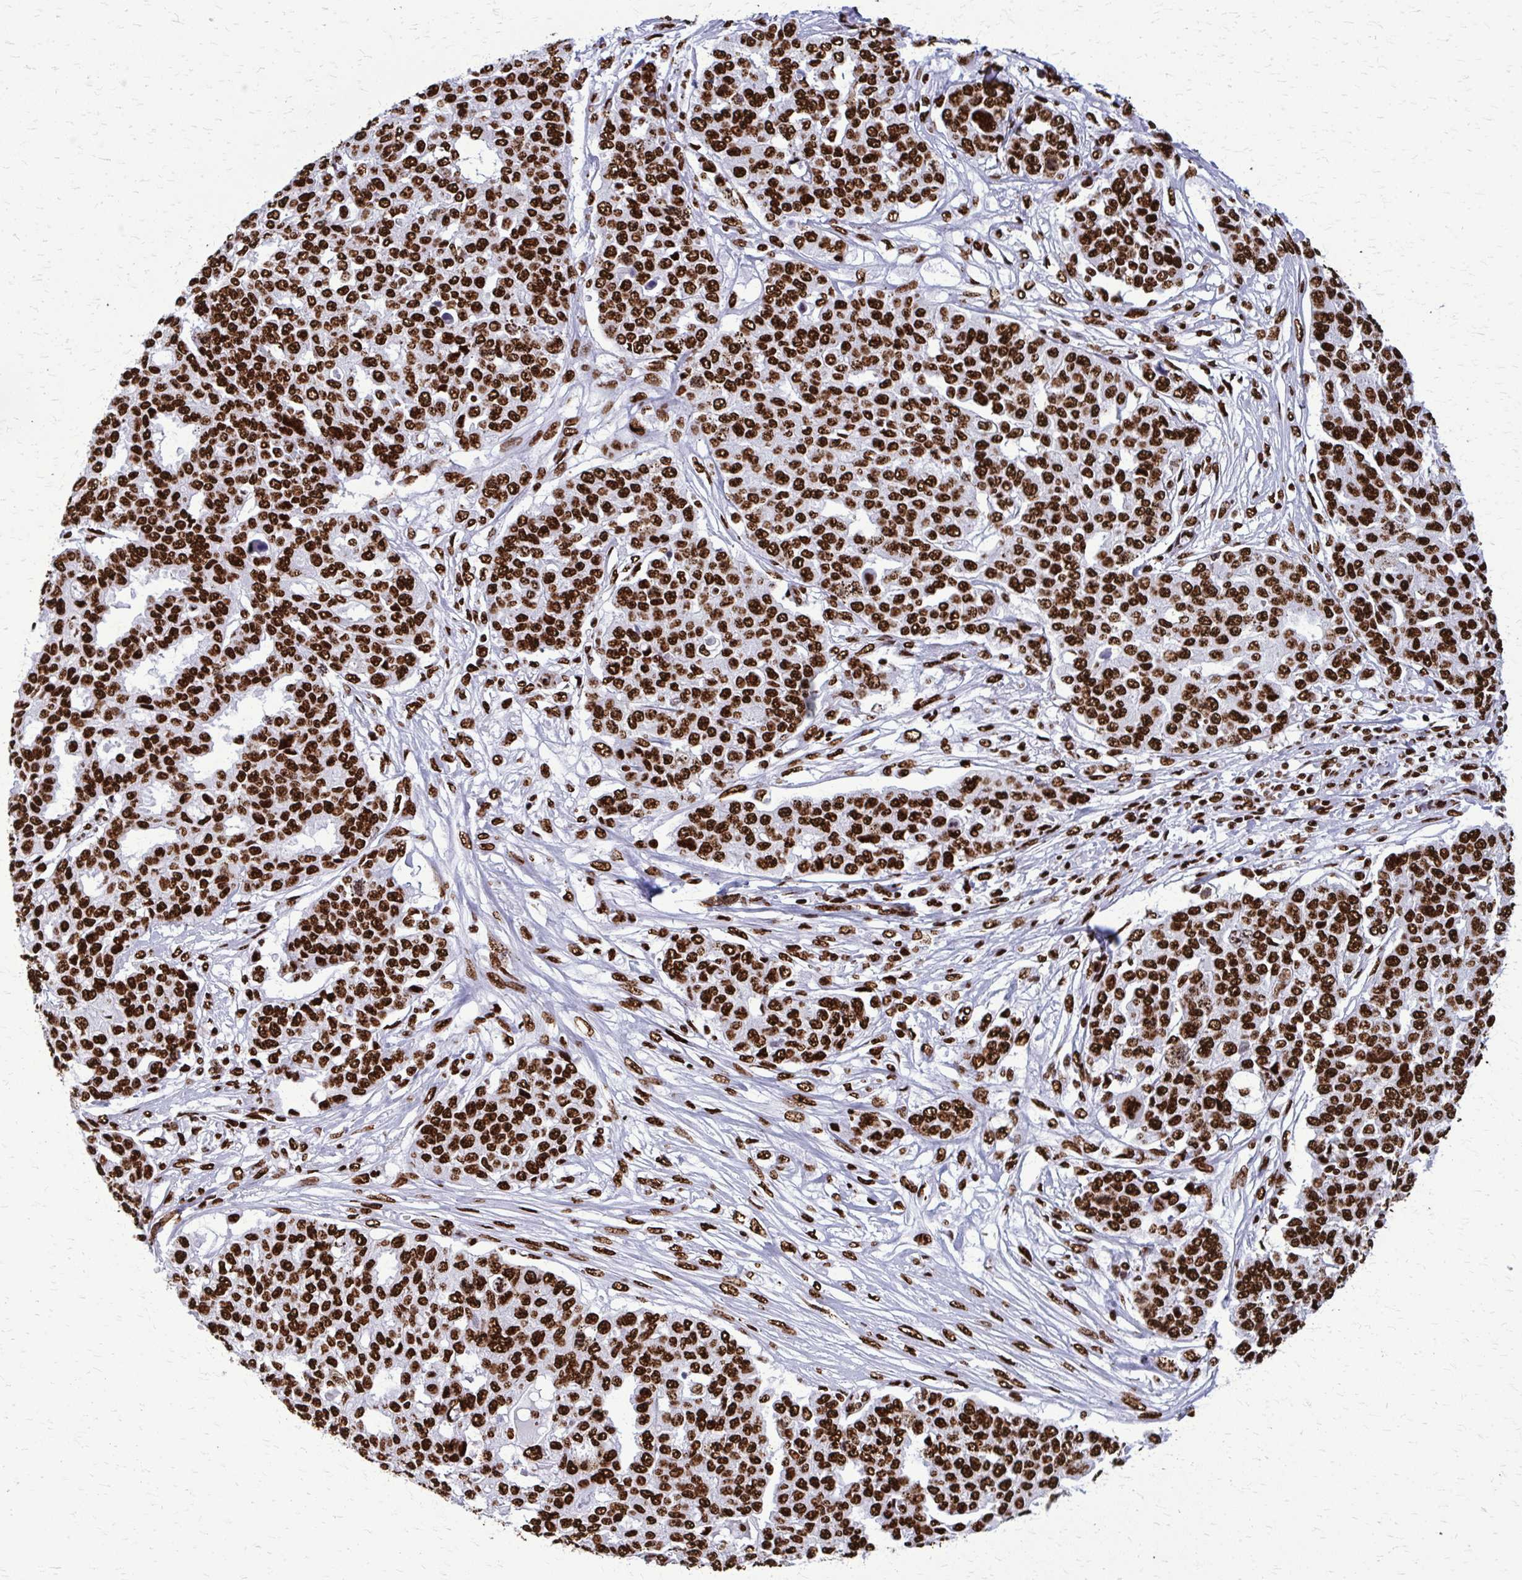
{"staining": {"intensity": "strong", "quantity": ">75%", "location": "nuclear"}, "tissue": "ovarian cancer", "cell_type": "Tumor cells", "image_type": "cancer", "snomed": [{"axis": "morphology", "description": "Cystadenocarcinoma, serous, NOS"}, {"axis": "topography", "description": "Soft tissue"}, {"axis": "topography", "description": "Ovary"}], "caption": "Protein staining exhibits strong nuclear staining in about >75% of tumor cells in serous cystadenocarcinoma (ovarian). (DAB IHC with brightfield microscopy, high magnification).", "gene": "SFPQ", "patient": {"sex": "female", "age": 57}}